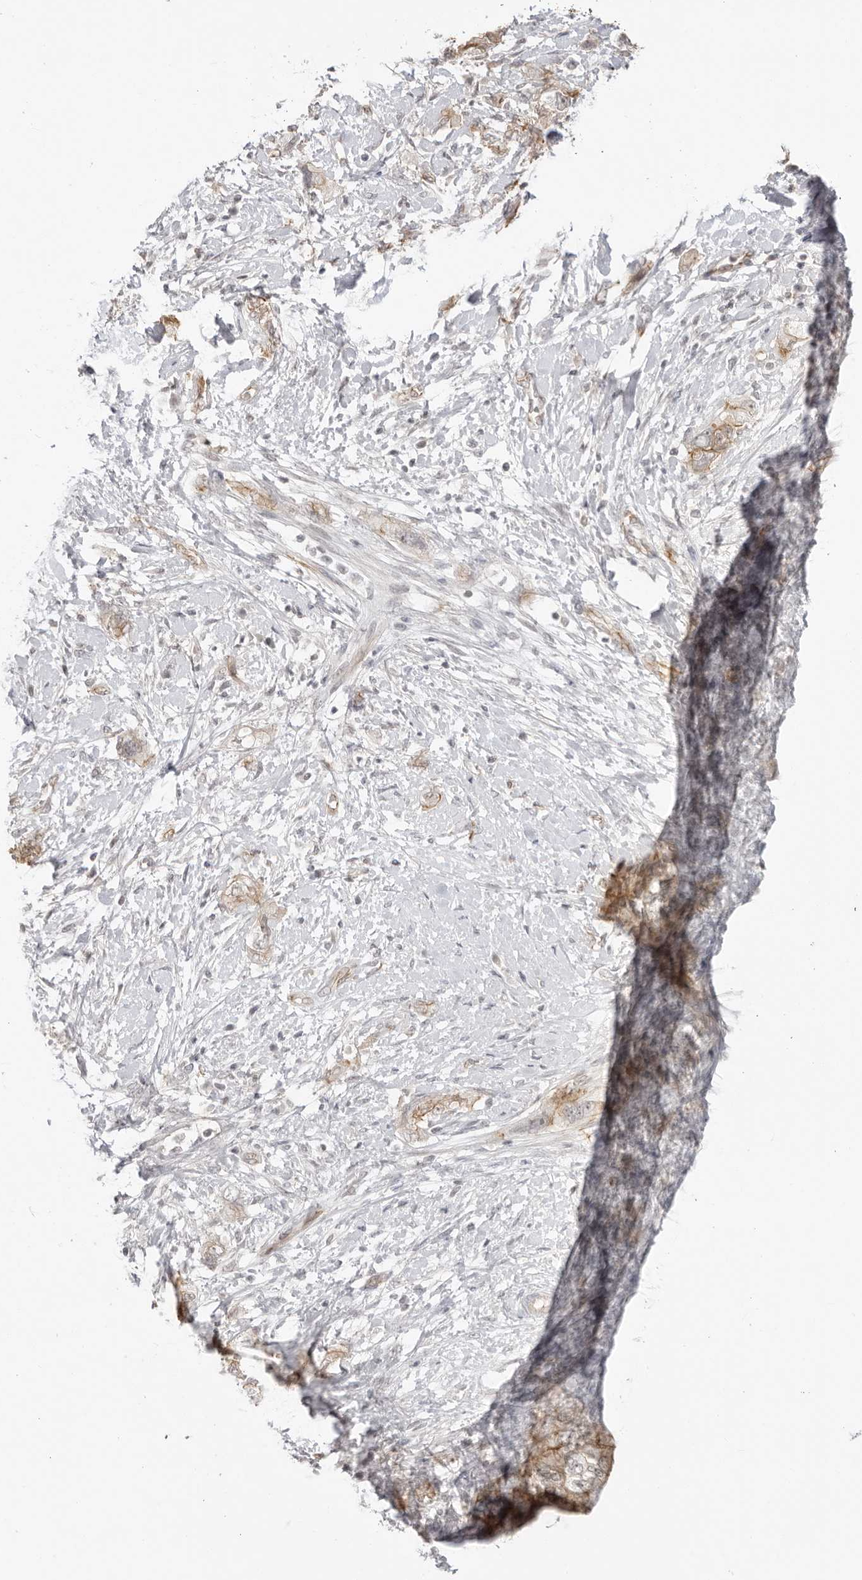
{"staining": {"intensity": "weak", "quantity": ">75%", "location": "cytoplasmic/membranous"}, "tissue": "pancreatic cancer", "cell_type": "Tumor cells", "image_type": "cancer", "snomed": [{"axis": "morphology", "description": "Adenocarcinoma, NOS"}, {"axis": "topography", "description": "Pancreas"}], "caption": "A high-resolution image shows immunohistochemistry staining of pancreatic adenocarcinoma, which shows weak cytoplasmic/membranous staining in approximately >75% of tumor cells. (Brightfield microscopy of DAB IHC at high magnification).", "gene": "TRAPPC3", "patient": {"sex": "female", "age": 73}}